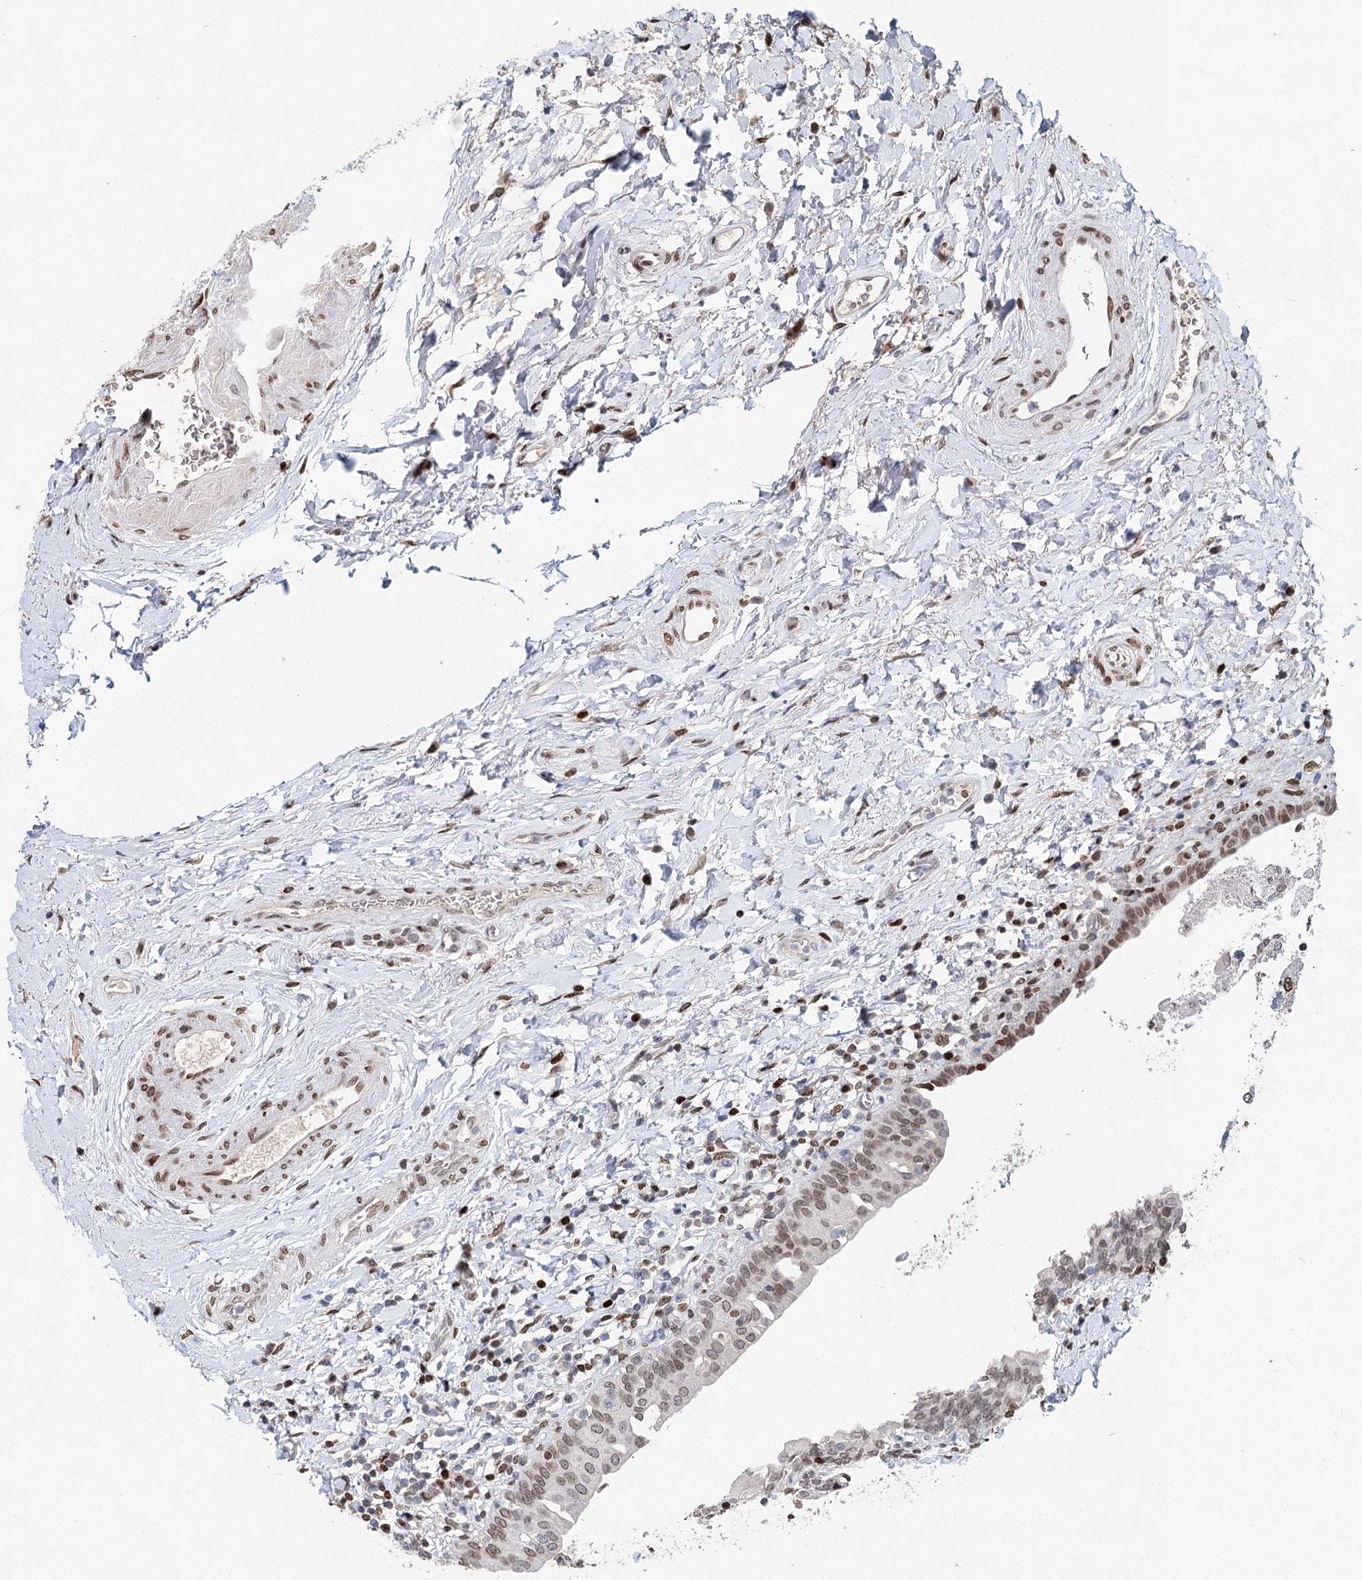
{"staining": {"intensity": "weak", "quantity": ">75%", "location": "nuclear"}, "tissue": "urinary bladder", "cell_type": "Urothelial cells", "image_type": "normal", "snomed": [{"axis": "morphology", "description": "Normal tissue, NOS"}, {"axis": "topography", "description": "Urinary bladder"}], "caption": "A photomicrograph of human urinary bladder stained for a protein reveals weak nuclear brown staining in urothelial cells. The protein is stained brown, and the nuclei are stained in blue (DAB IHC with brightfield microscopy, high magnification).", "gene": "FRMD4A", "patient": {"sex": "male", "age": 83}}